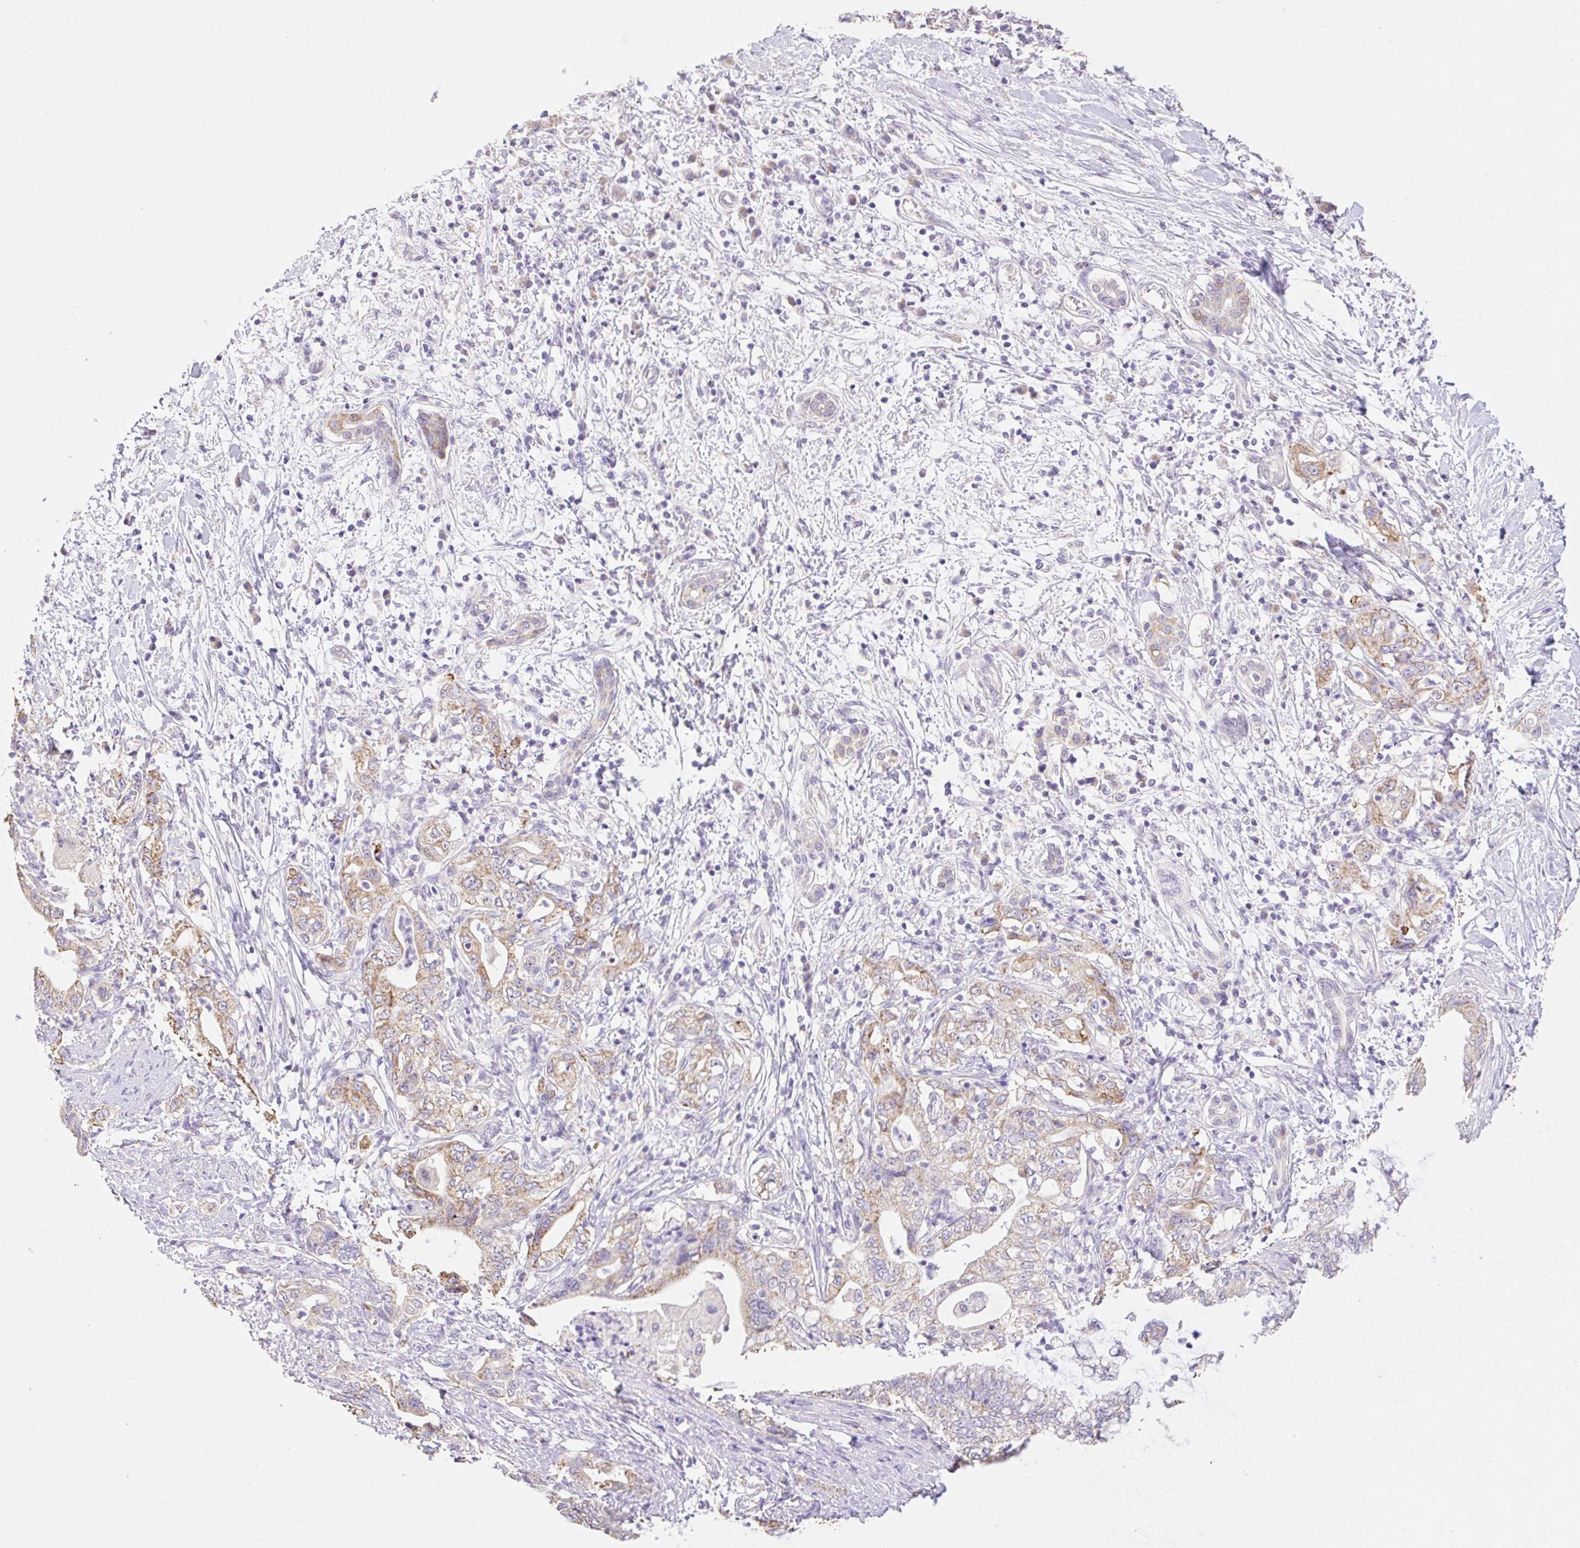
{"staining": {"intensity": "moderate", "quantity": ">75%", "location": "cytoplasmic/membranous"}, "tissue": "pancreatic cancer", "cell_type": "Tumor cells", "image_type": "cancer", "snomed": [{"axis": "morphology", "description": "Adenocarcinoma, NOS"}, {"axis": "topography", "description": "Pancreas"}], "caption": "DAB immunohistochemical staining of human adenocarcinoma (pancreatic) reveals moderate cytoplasmic/membranous protein positivity in about >75% of tumor cells.", "gene": "COPZ2", "patient": {"sex": "female", "age": 73}}